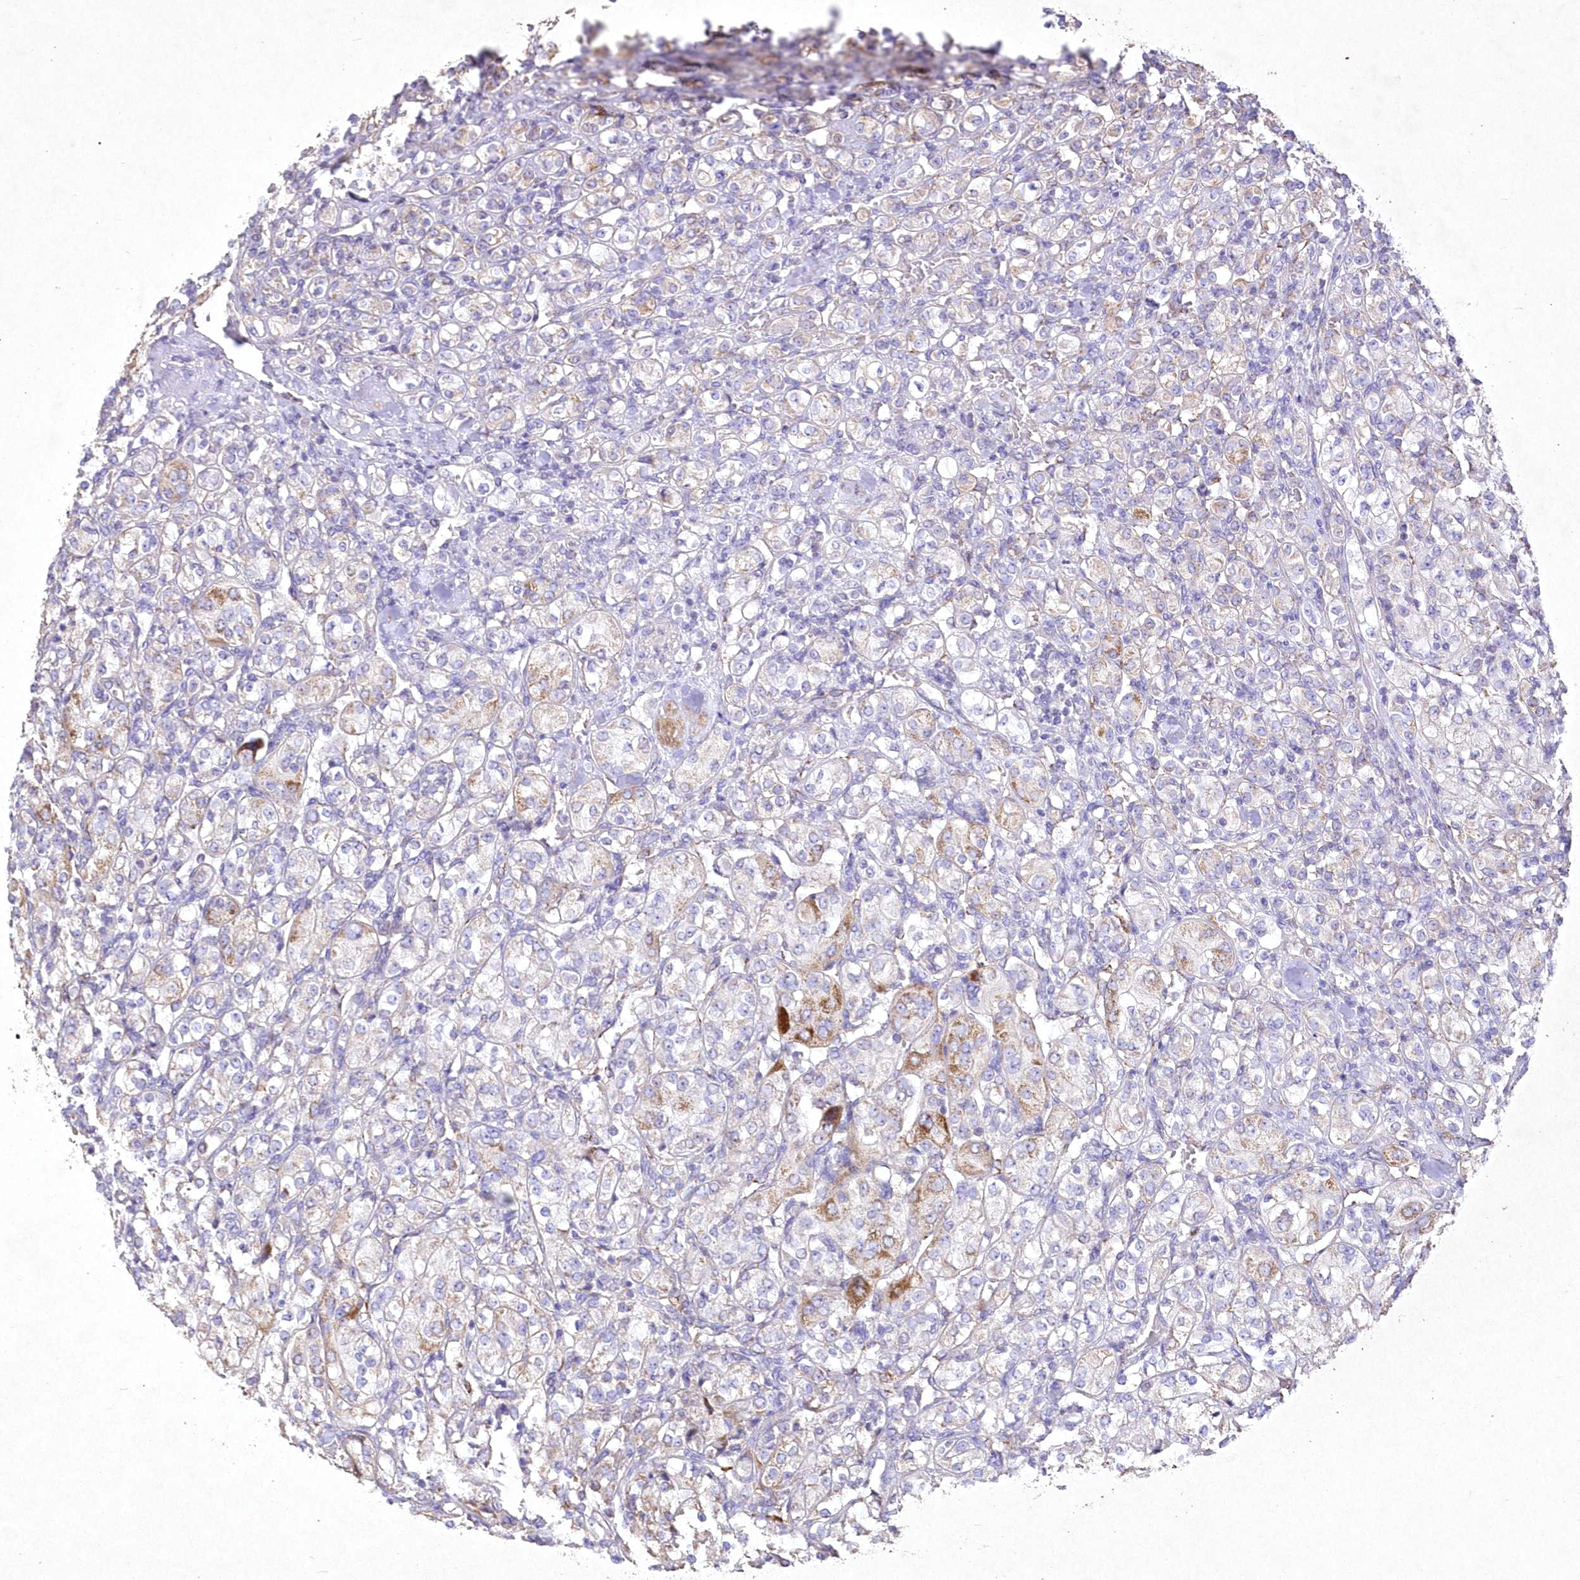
{"staining": {"intensity": "moderate", "quantity": "<25%", "location": "cytoplasmic/membranous"}, "tissue": "renal cancer", "cell_type": "Tumor cells", "image_type": "cancer", "snomed": [{"axis": "morphology", "description": "Adenocarcinoma, NOS"}, {"axis": "topography", "description": "Kidney"}], "caption": "Moderate cytoplasmic/membranous protein staining is appreciated in about <25% of tumor cells in renal cancer (adenocarcinoma).", "gene": "ITSN2", "patient": {"sex": "male", "age": 77}}